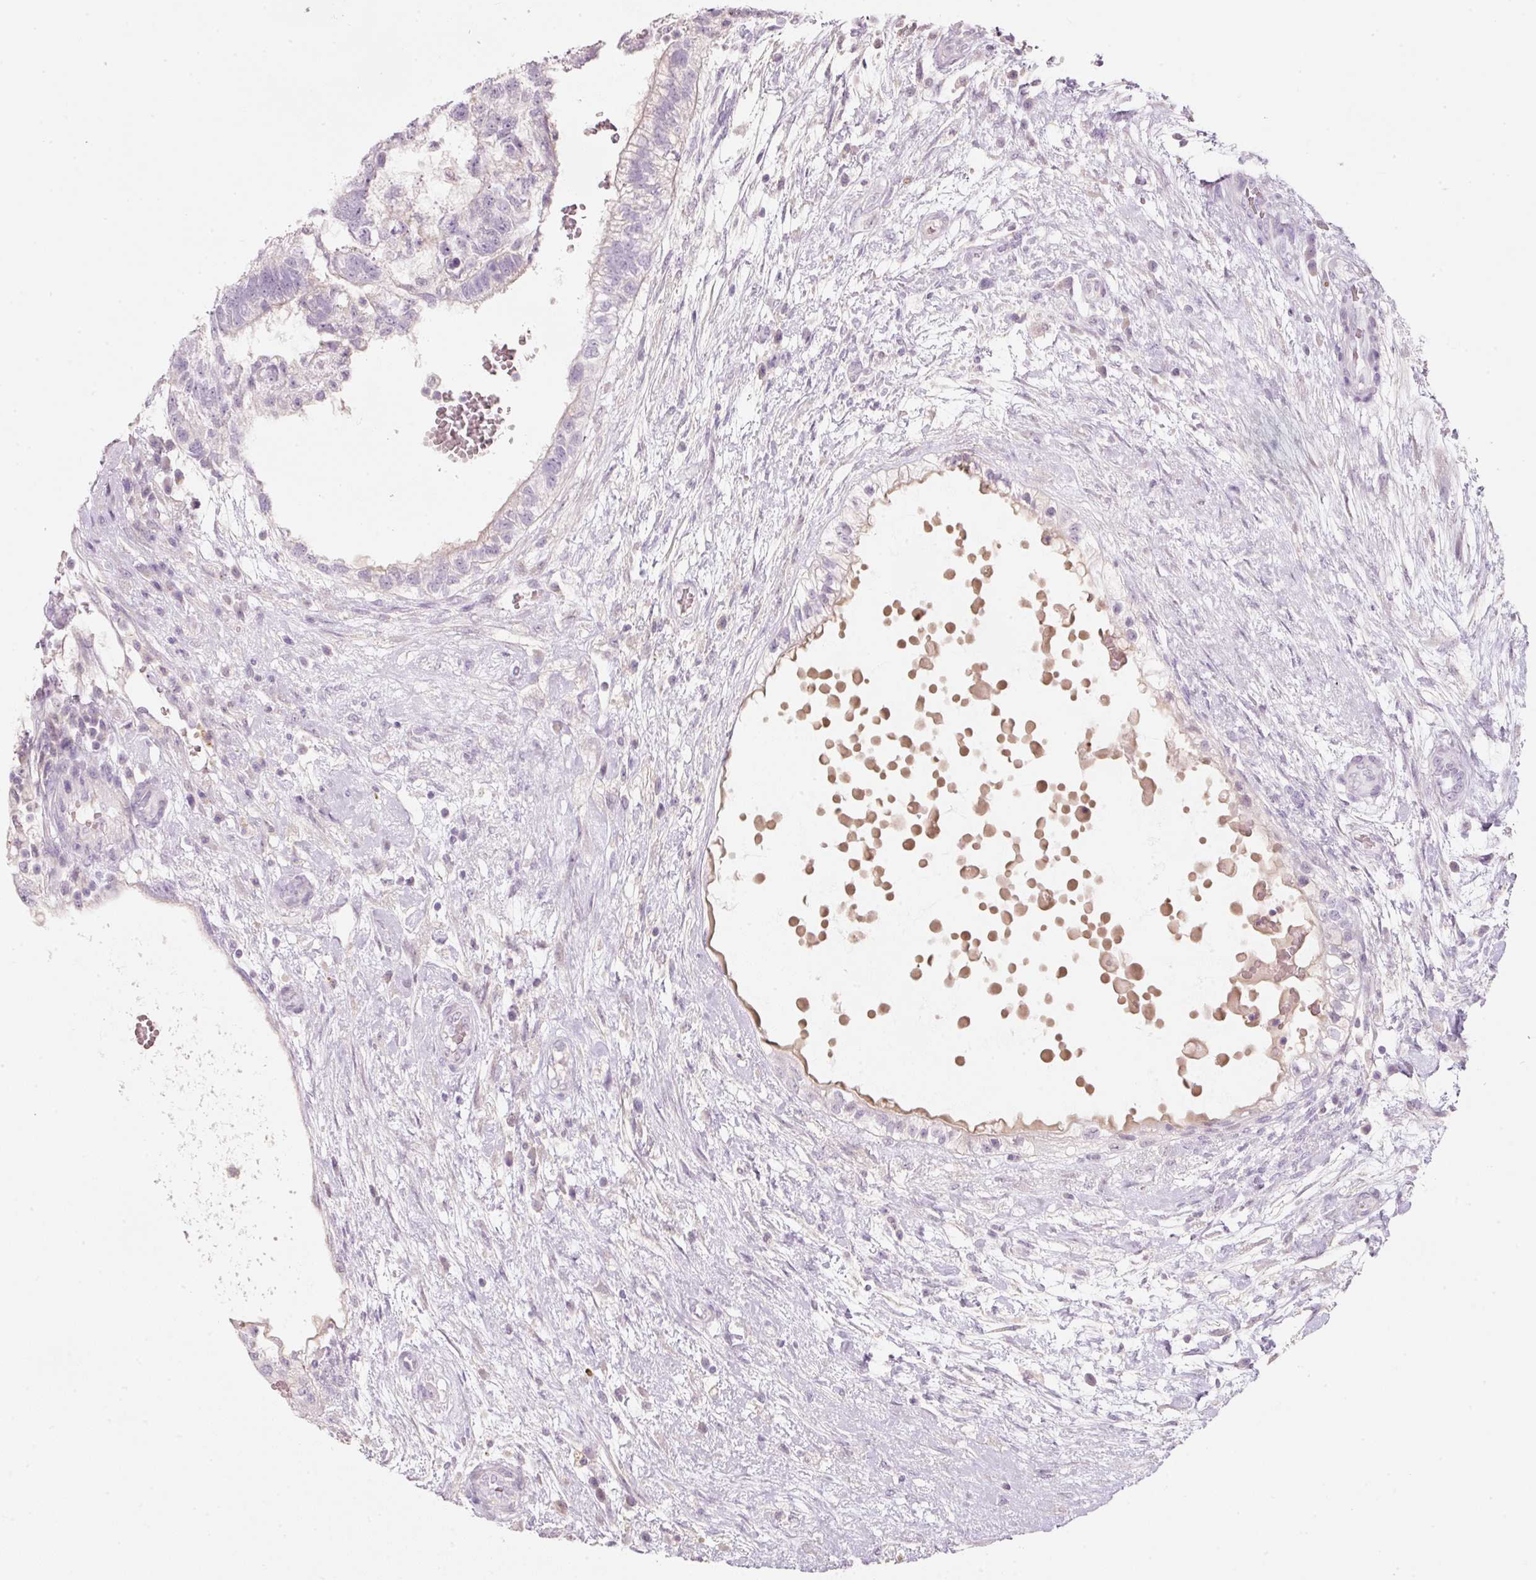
{"staining": {"intensity": "negative", "quantity": "none", "location": "none"}, "tissue": "testis cancer", "cell_type": "Tumor cells", "image_type": "cancer", "snomed": [{"axis": "morphology", "description": "Normal tissue, NOS"}, {"axis": "morphology", "description": "Carcinoma, Embryonal, NOS"}, {"axis": "topography", "description": "Testis"}], "caption": "This is an immunohistochemistry (IHC) photomicrograph of human testis cancer (embryonal carcinoma). There is no expression in tumor cells.", "gene": "ENSG00000206549", "patient": {"sex": "male", "age": 32}}